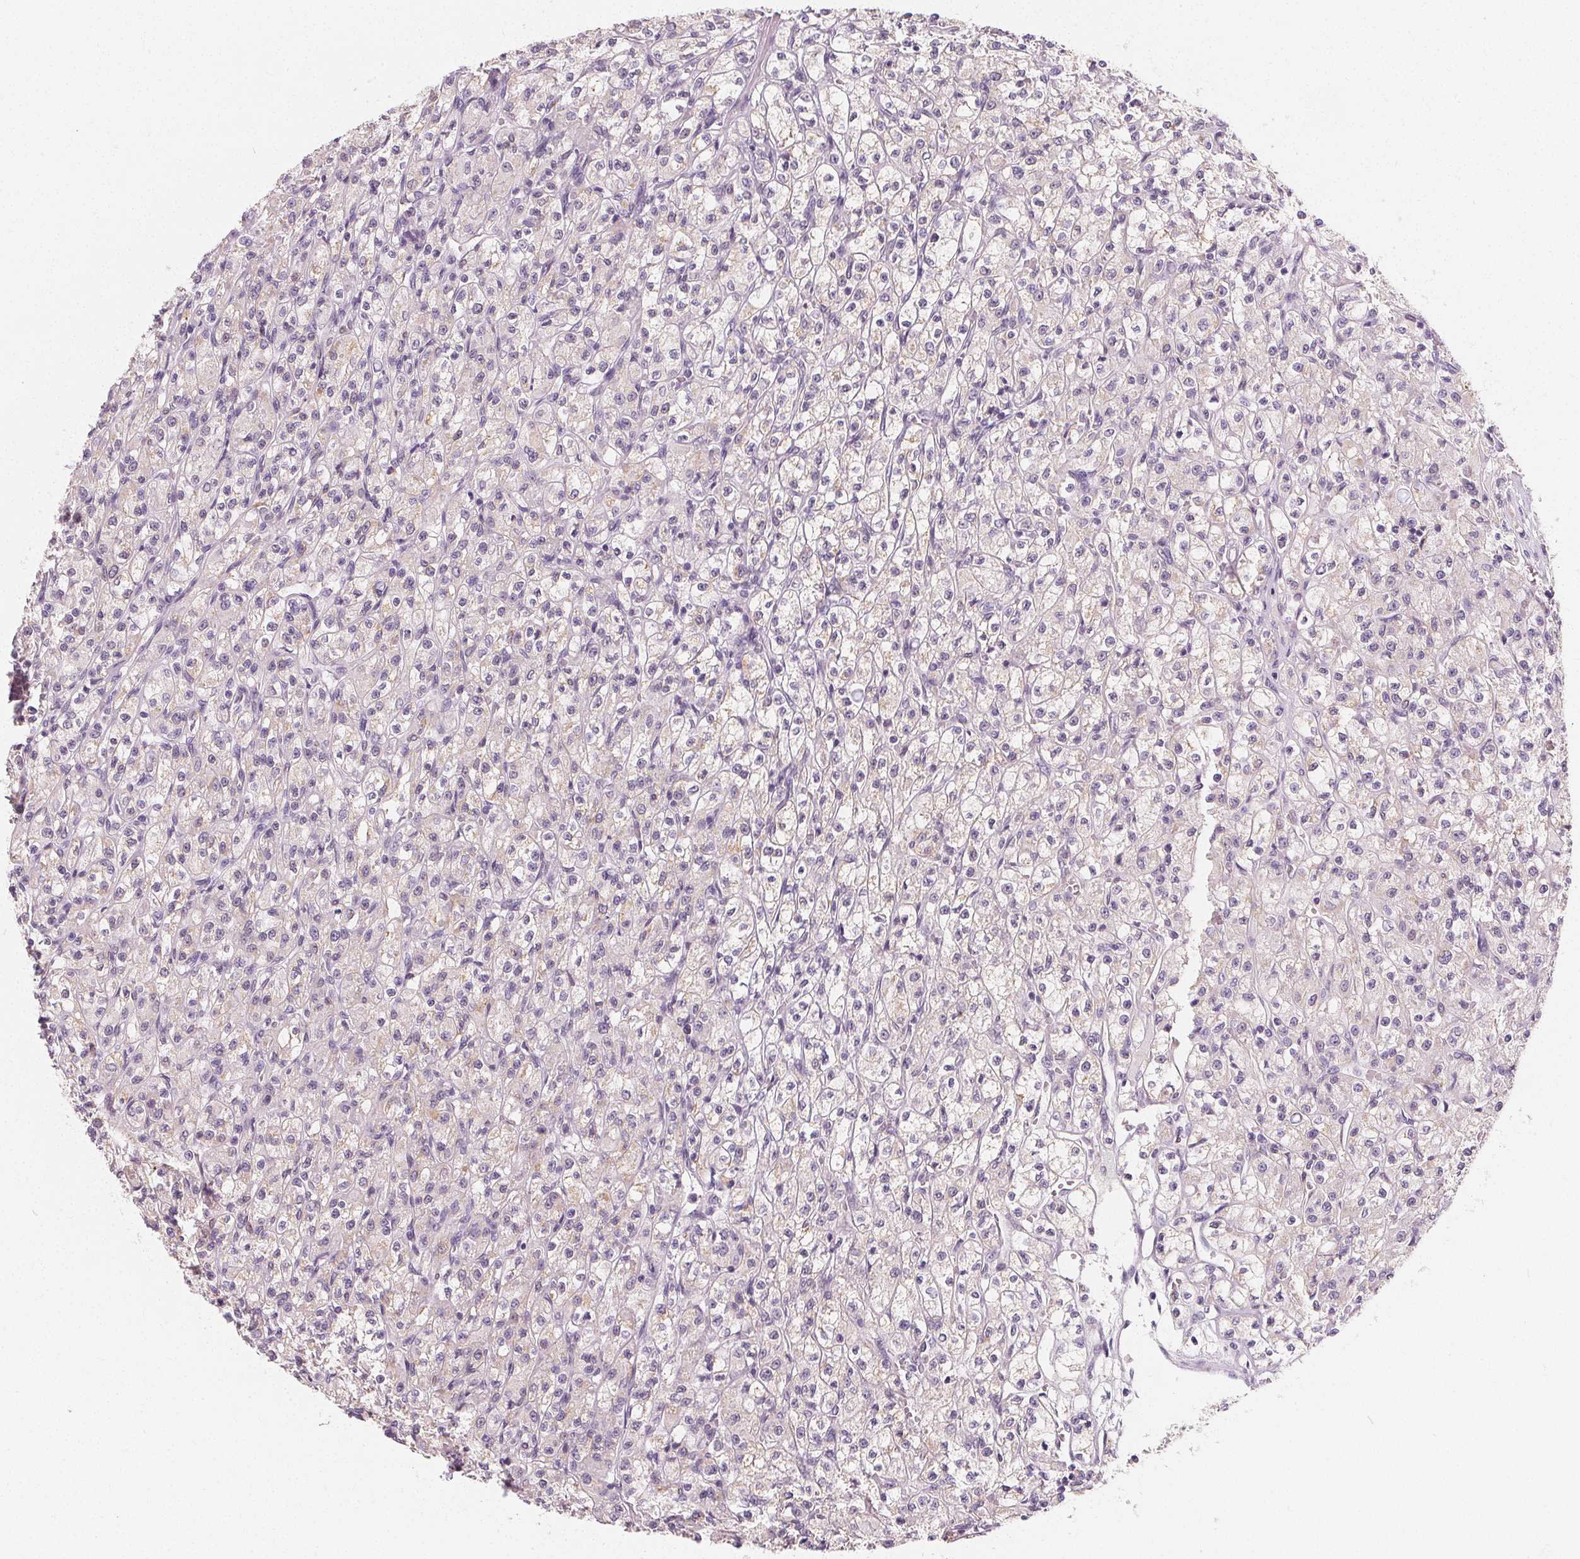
{"staining": {"intensity": "negative", "quantity": "none", "location": "none"}, "tissue": "renal cancer", "cell_type": "Tumor cells", "image_type": "cancer", "snomed": [{"axis": "morphology", "description": "Adenocarcinoma, NOS"}, {"axis": "topography", "description": "Kidney"}], "caption": "This is a micrograph of IHC staining of adenocarcinoma (renal), which shows no staining in tumor cells.", "gene": "DBX2", "patient": {"sex": "female", "age": 70}}